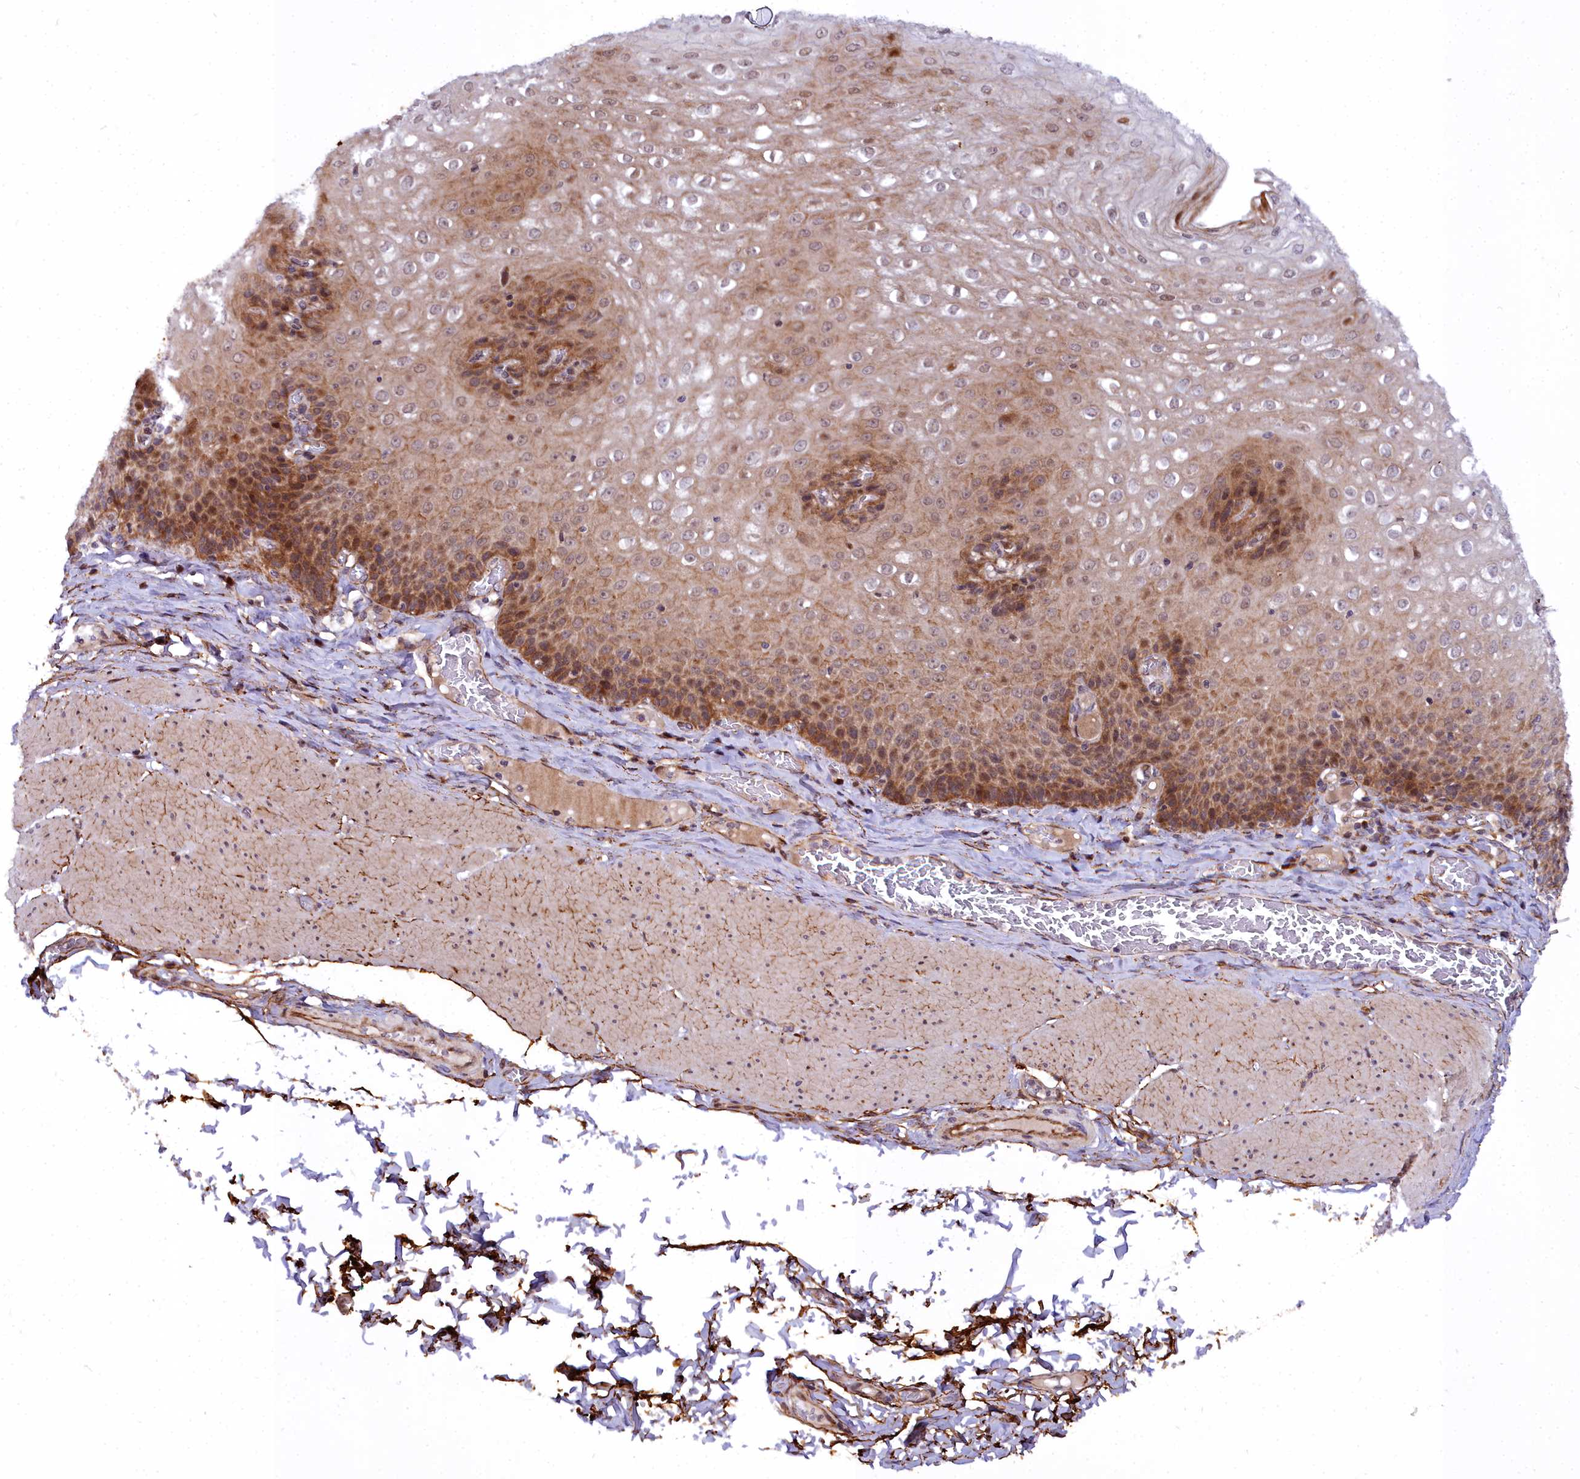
{"staining": {"intensity": "strong", "quantity": "25%-75%", "location": "cytoplasmic/membranous,nuclear"}, "tissue": "esophagus", "cell_type": "Squamous epithelial cells", "image_type": "normal", "snomed": [{"axis": "morphology", "description": "Normal tissue, NOS"}, {"axis": "topography", "description": "Esophagus"}], "caption": "Brown immunohistochemical staining in benign esophagus exhibits strong cytoplasmic/membranous,nuclear positivity in approximately 25%-75% of squamous epithelial cells. The staining is performed using DAB brown chromogen to label protein expression. The nuclei are counter-stained blue using hematoxylin.", "gene": "MRPS11", "patient": {"sex": "male", "age": 60}}